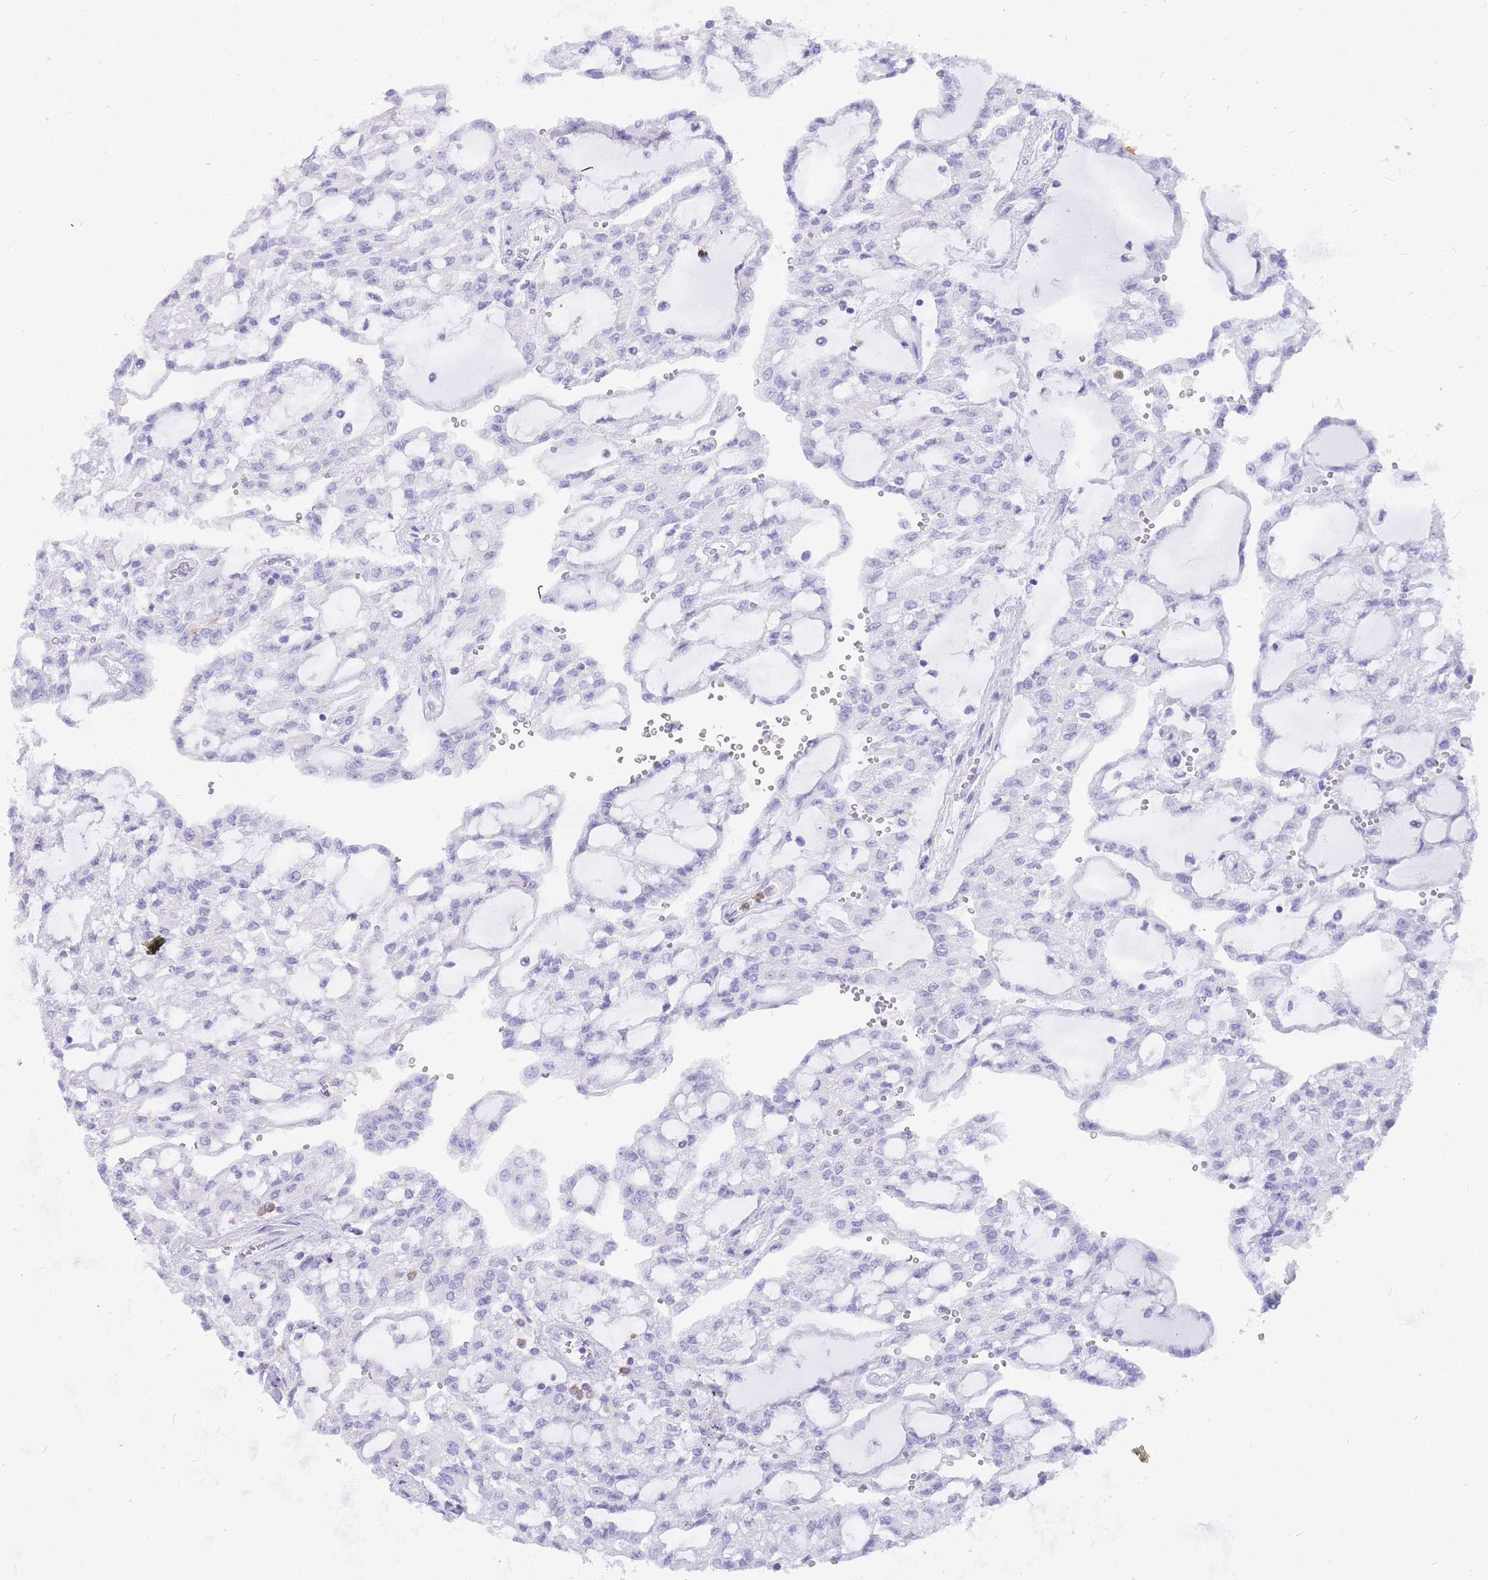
{"staining": {"intensity": "negative", "quantity": "none", "location": "none"}, "tissue": "renal cancer", "cell_type": "Tumor cells", "image_type": "cancer", "snomed": [{"axis": "morphology", "description": "Adenocarcinoma, NOS"}, {"axis": "topography", "description": "Kidney"}], "caption": "This is an immunohistochemistry micrograph of human adenocarcinoma (renal). There is no positivity in tumor cells.", "gene": "HERC1", "patient": {"sex": "male", "age": 63}}